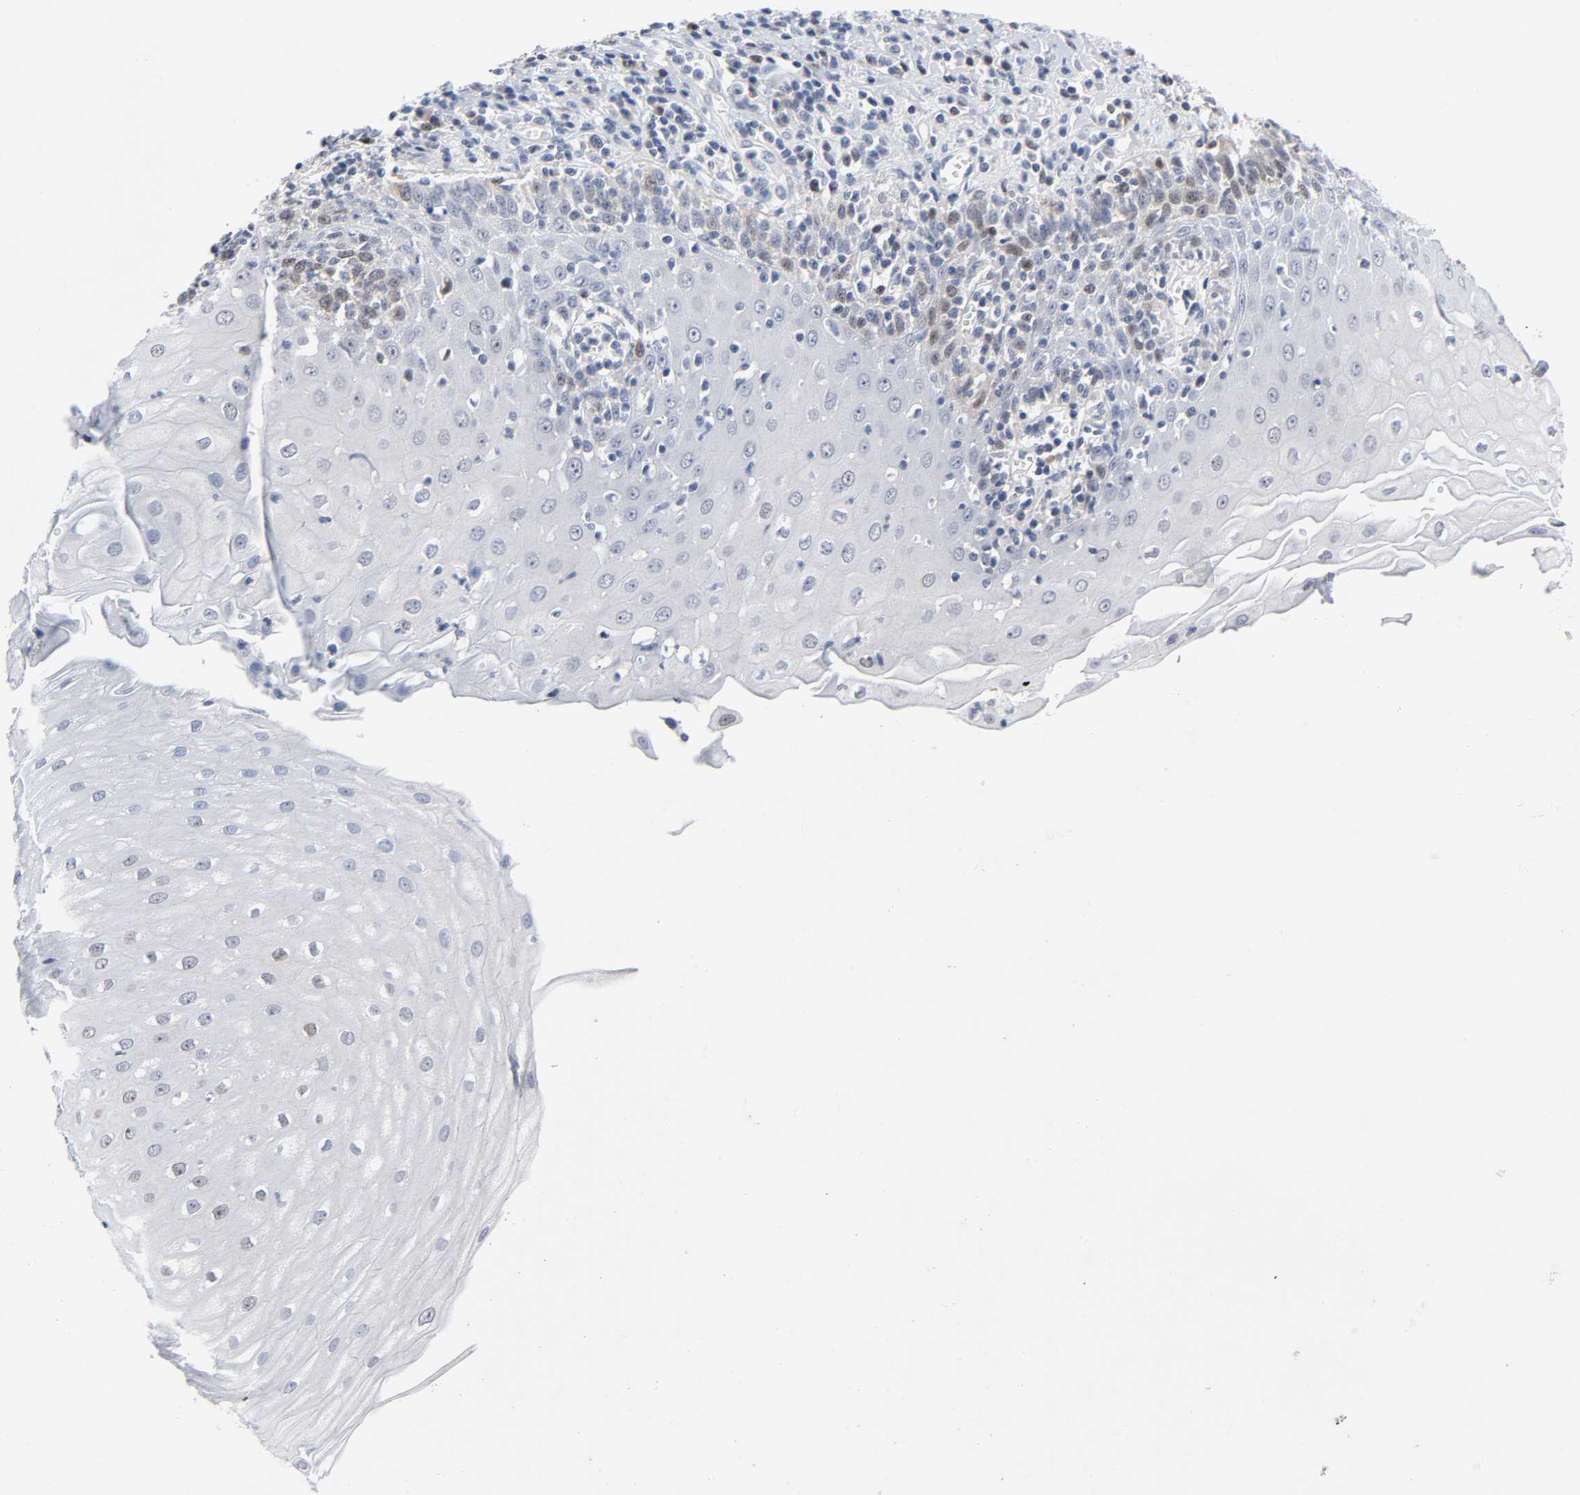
{"staining": {"intensity": "moderate", "quantity": "<25%", "location": "nuclear"}, "tissue": "esophagus", "cell_type": "Squamous epithelial cells", "image_type": "normal", "snomed": [{"axis": "morphology", "description": "Normal tissue, NOS"}, {"axis": "morphology", "description": "Squamous cell carcinoma, NOS"}, {"axis": "topography", "description": "Esophagus"}], "caption": "Esophagus stained for a protein shows moderate nuclear positivity in squamous epithelial cells. (Brightfield microscopy of DAB IHC at high magnification).", "gene": "WEE1", "patient": {"sex": "male", "age": 65}}